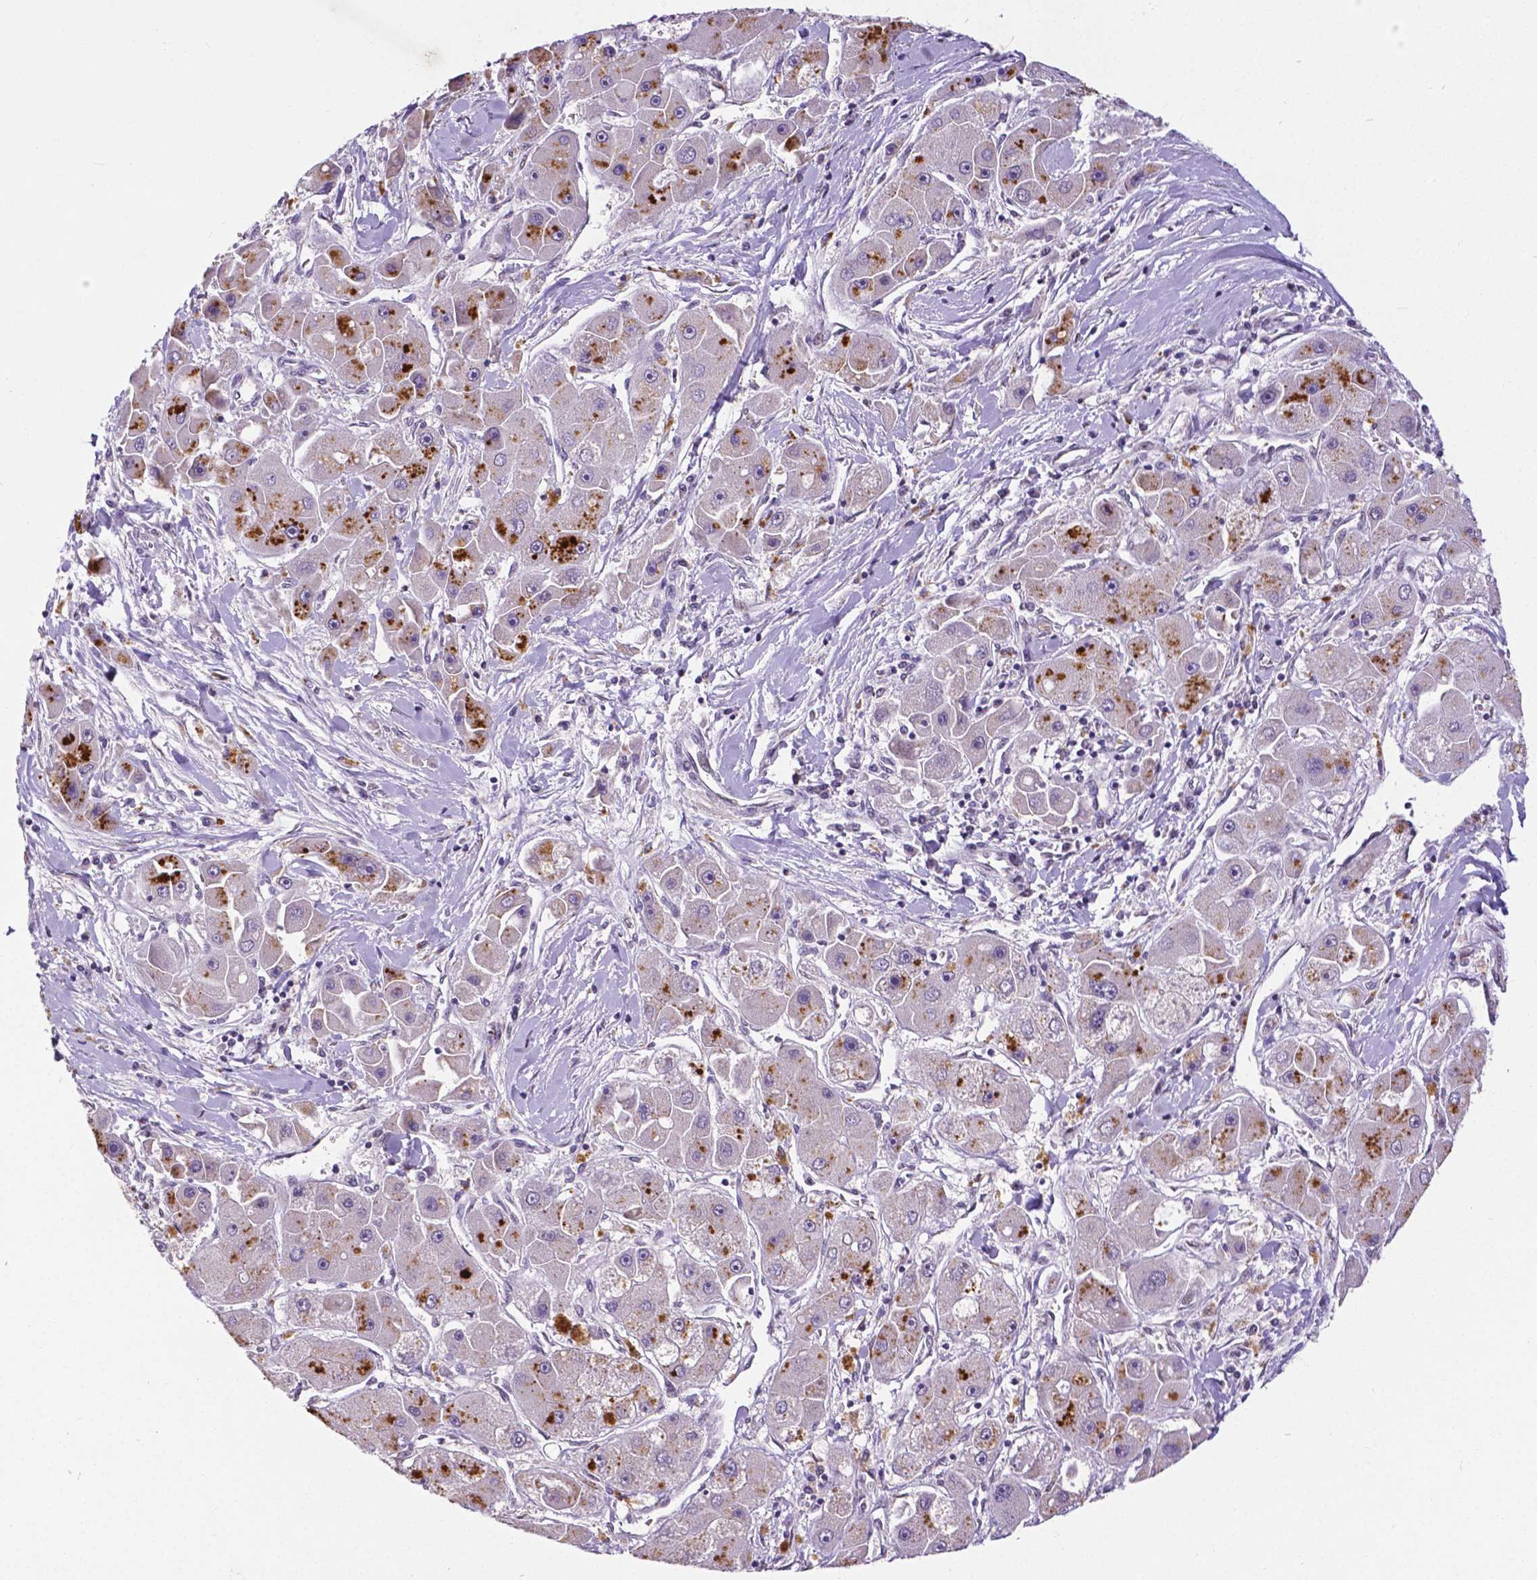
{"staining": {"intensity": "negative", "quantity": "none", "location": "none"}, "tissue": "liver cancer", "cell_type": "Tumor cells", "image_type": "cancer", "snomed": [{"axis": "morphology", "description": "Carcinoma, Hepatocellular, NOS"}, {"axis": "topography", "description": "Liver"}], "caption": "Liver cancer (hepatocellular carcinoma) stained for a protein using immunohistochemistry reveals no staining tumor cells.", "gene": "ATRX", "patient": {"sex": "male", "age": 24}}